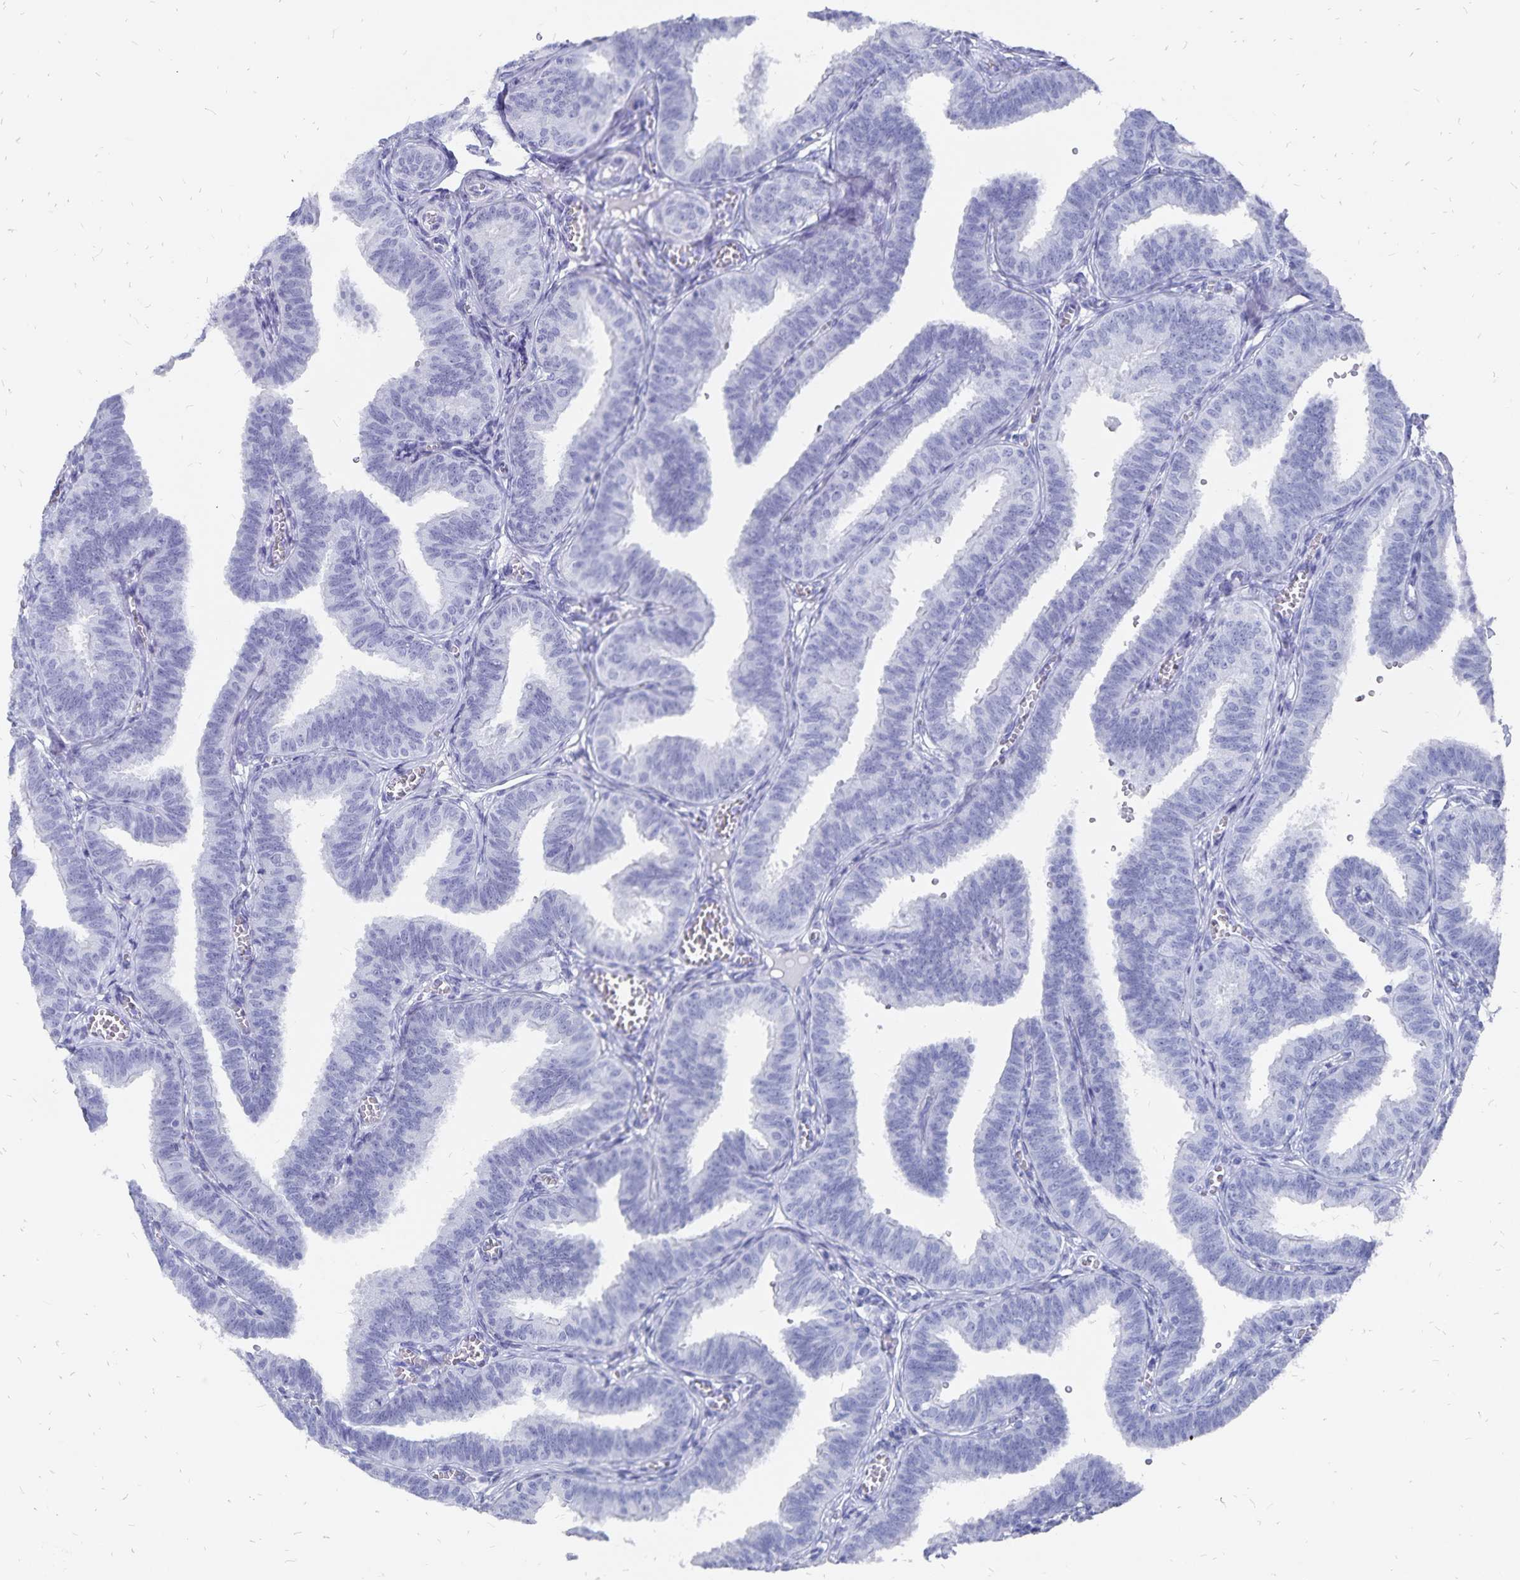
{"staining": {"intensity": "negative", "quantity": "none", "location": "none"}, "tissue": "fallopian tube", "cell_type": "Glandular cells", "image_type": "normal", "snomed": [{"axis": "morphology", "description": "Normal tissue, NOS"}, {"axis": "topography", "description": "Fallopian tube"}], "caption": "Immunohistochemistry micrograph of normal human fallopian tube stained for a protein (brown), which demonstrates no expression in glandular cells.", "gene": "ADH1A", "patient": {"sex": "female", "age": 25}}